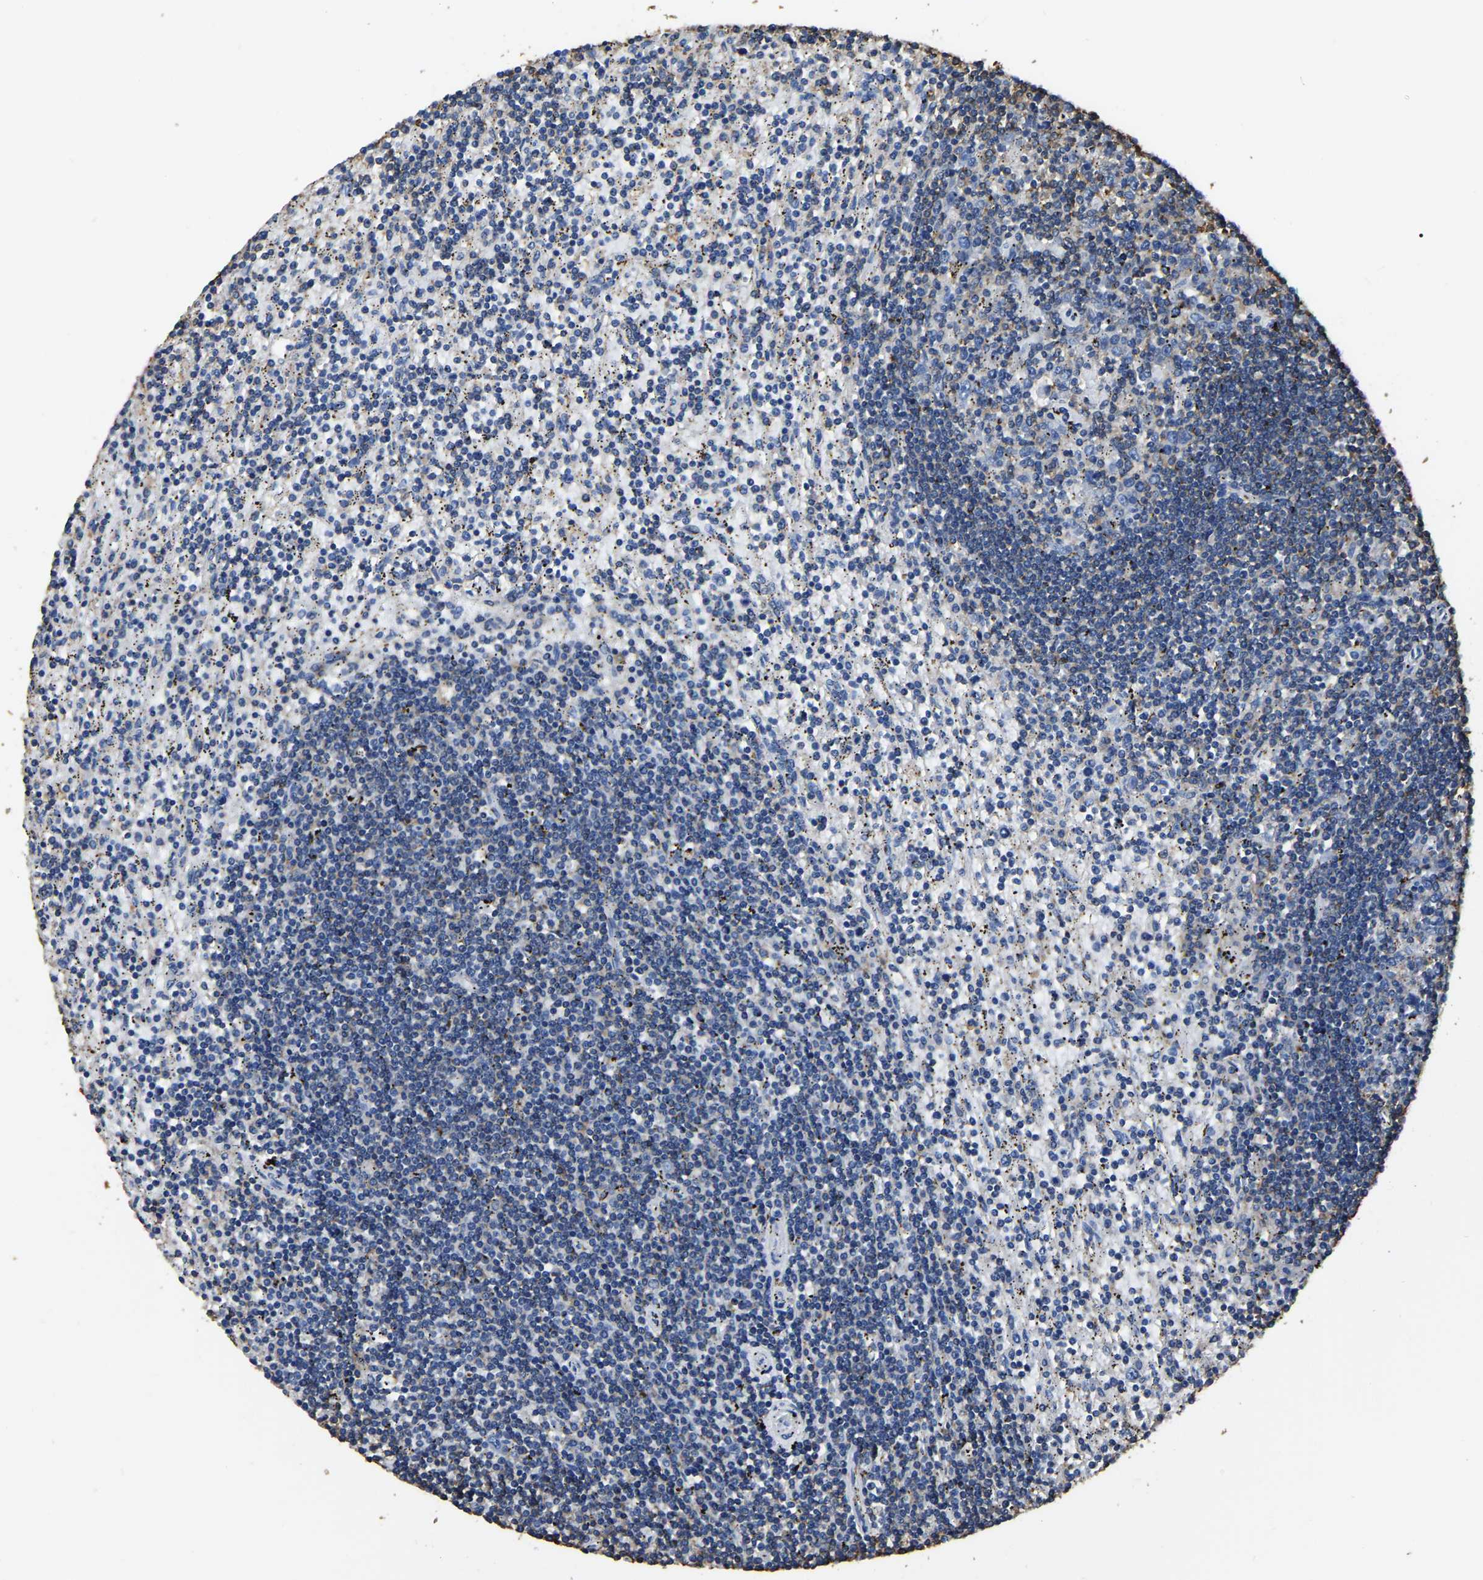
{"staining": {"intensity": "negative", "quantity": "none", "location": "none"}, "tissue": "lymphoma", "cell_type": "Tumor cells", "image_type": "cancer", "snomed": [{"axis": "morphology", "description": "Malignant lymphoma, non-Hodgkin's type, Low grade"}, {"axis": "topography", "description": "Spleen"}], "caption": "Immunohistochemistry image of human low-grade malignant lymphoma, non-Hodgkin's type stained for a protein (brown), which shows no staining in tumor cells.", "gene": "ARMT1", "patient": {"sex": "male", "age": 76}}